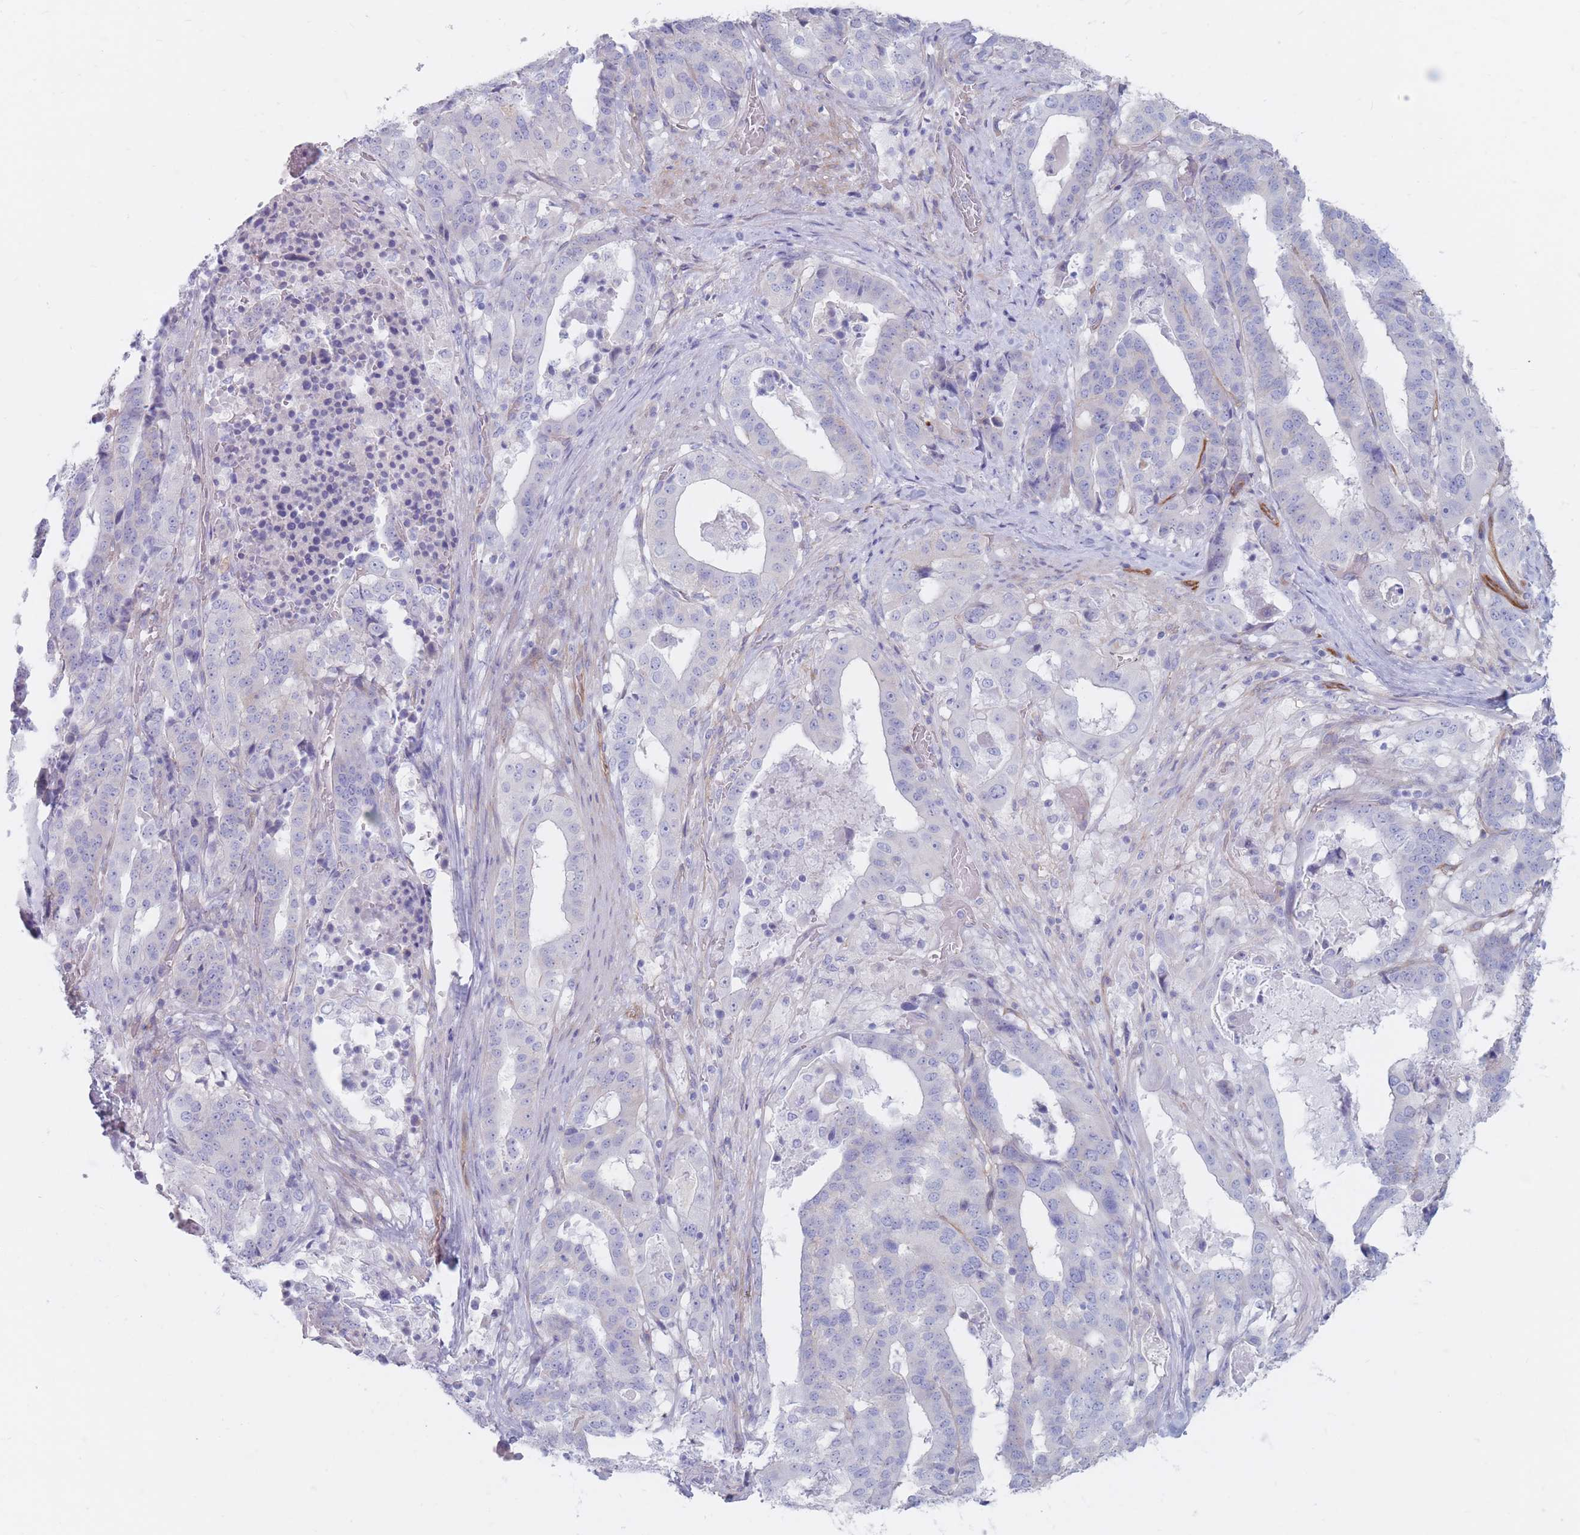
{"staining": {"intensity": "negative", "quantity": "none", "location": "none"}, "tissue": "stomach cancer", "cell_type": "Tumor cells", "image_type": "cancer", "snomed": [{"axis": "morphology", "description": "Adenocarcinoma, NOS"}, {"axis": "topography", "description": "Stomach"}], "caption": "A histopathology image of human stomach cancer is negative for staining in tumor cells. (Stains: DAB (3,3'-diaminobenzidine) immunohistochemistry (IHC) with hematoxylin counter stain, Microscopy: brightfield microscopy at high magnification).", "gene": "PLPP1", "patient": {"sex": "male", "age": 48}}